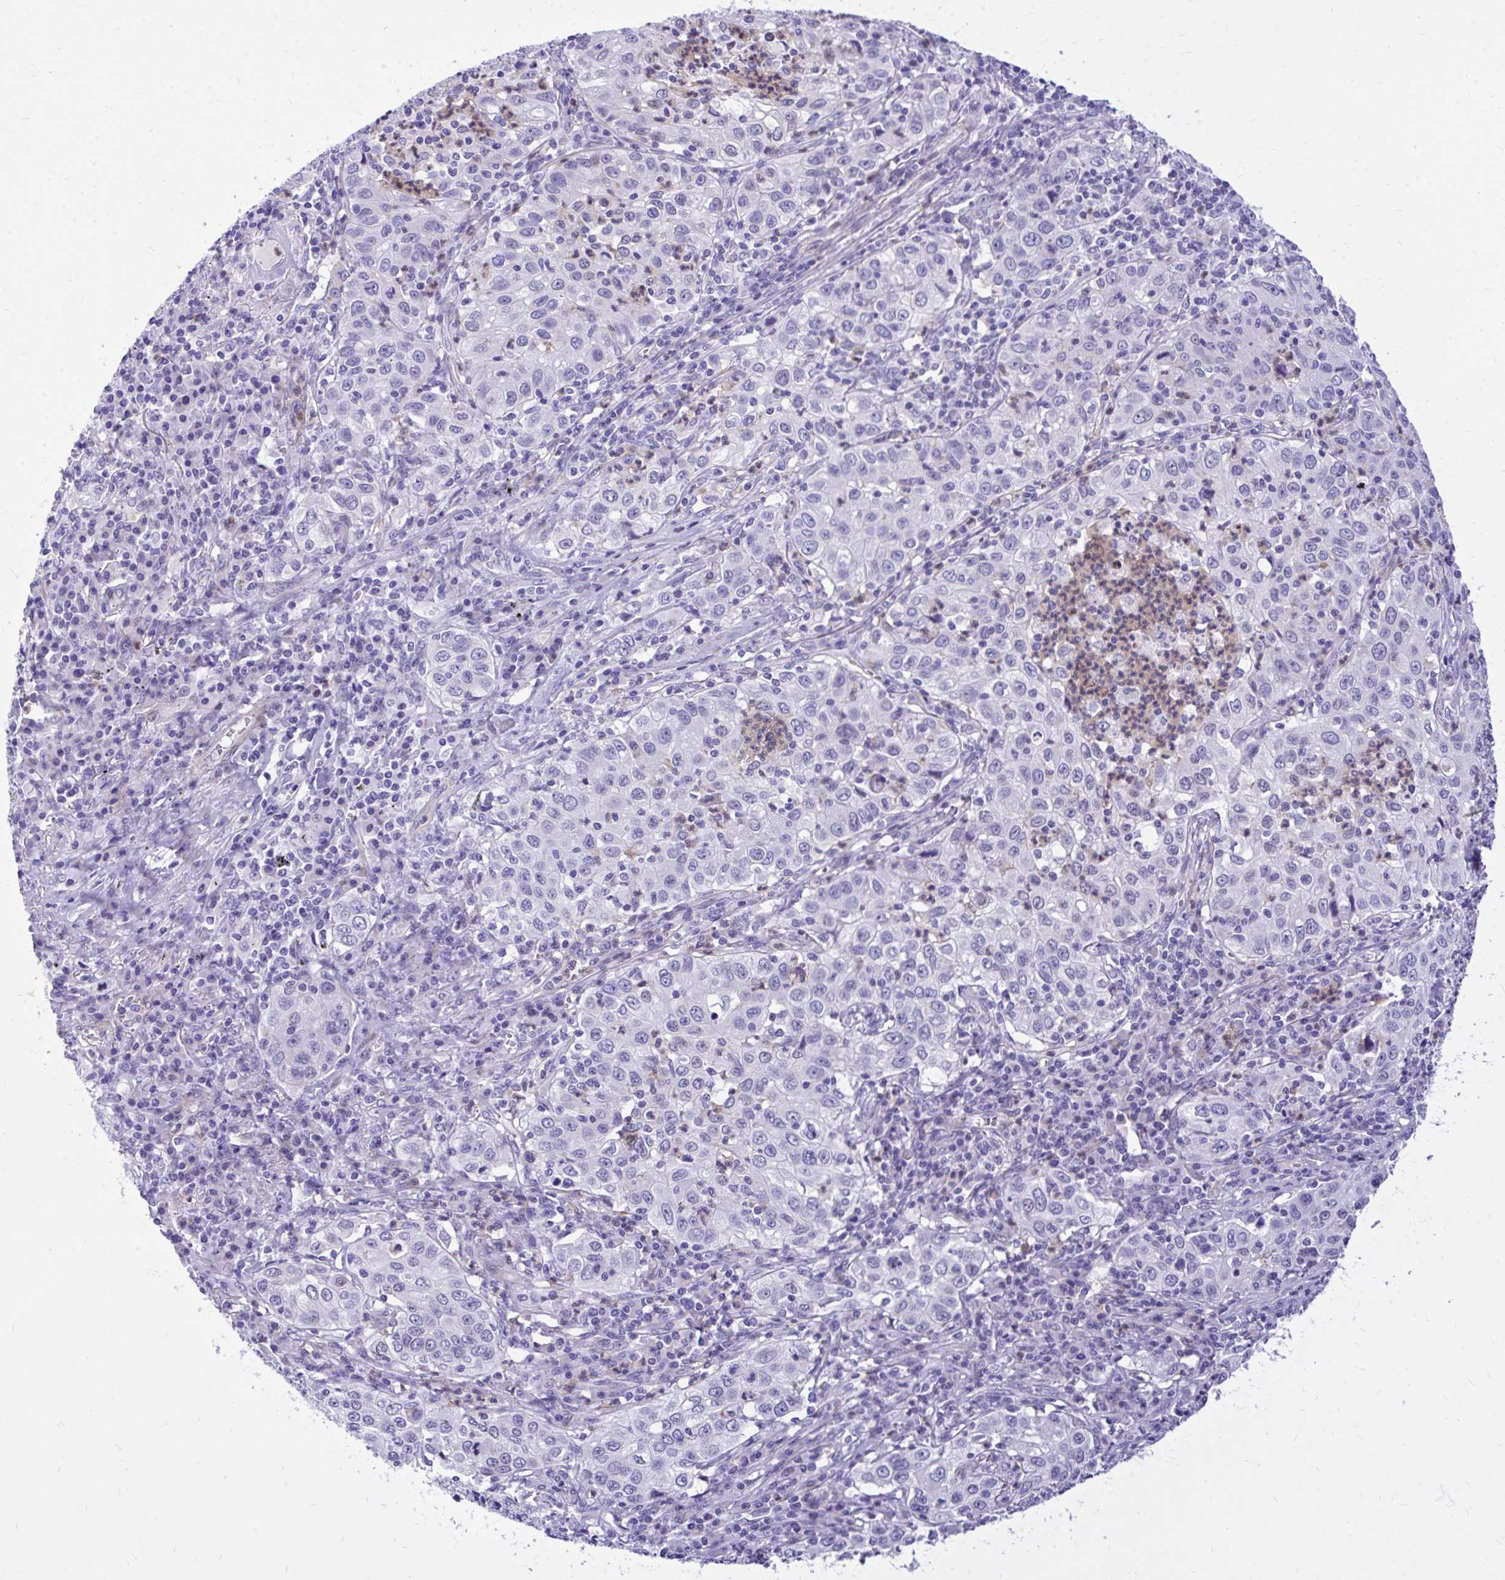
{"staining": {"intensity": "negative", "quantity": "none", "location": "none"}, "tissue": "lung cancer", "cell_type": "Tumor cells", "image_type": "cancer", "snomed": [{"axis": "morphology", "description": "Squamous cell carcinoma, NOS"}, {"axis": "topography", "description": "Lung"}], "caption": "Tumor cells are negative for protein expression in human lung cancer (squamous cell carcinoma).", "gene": "ADAMTSL1", "patient": {"sex": "male", "age": 71}}